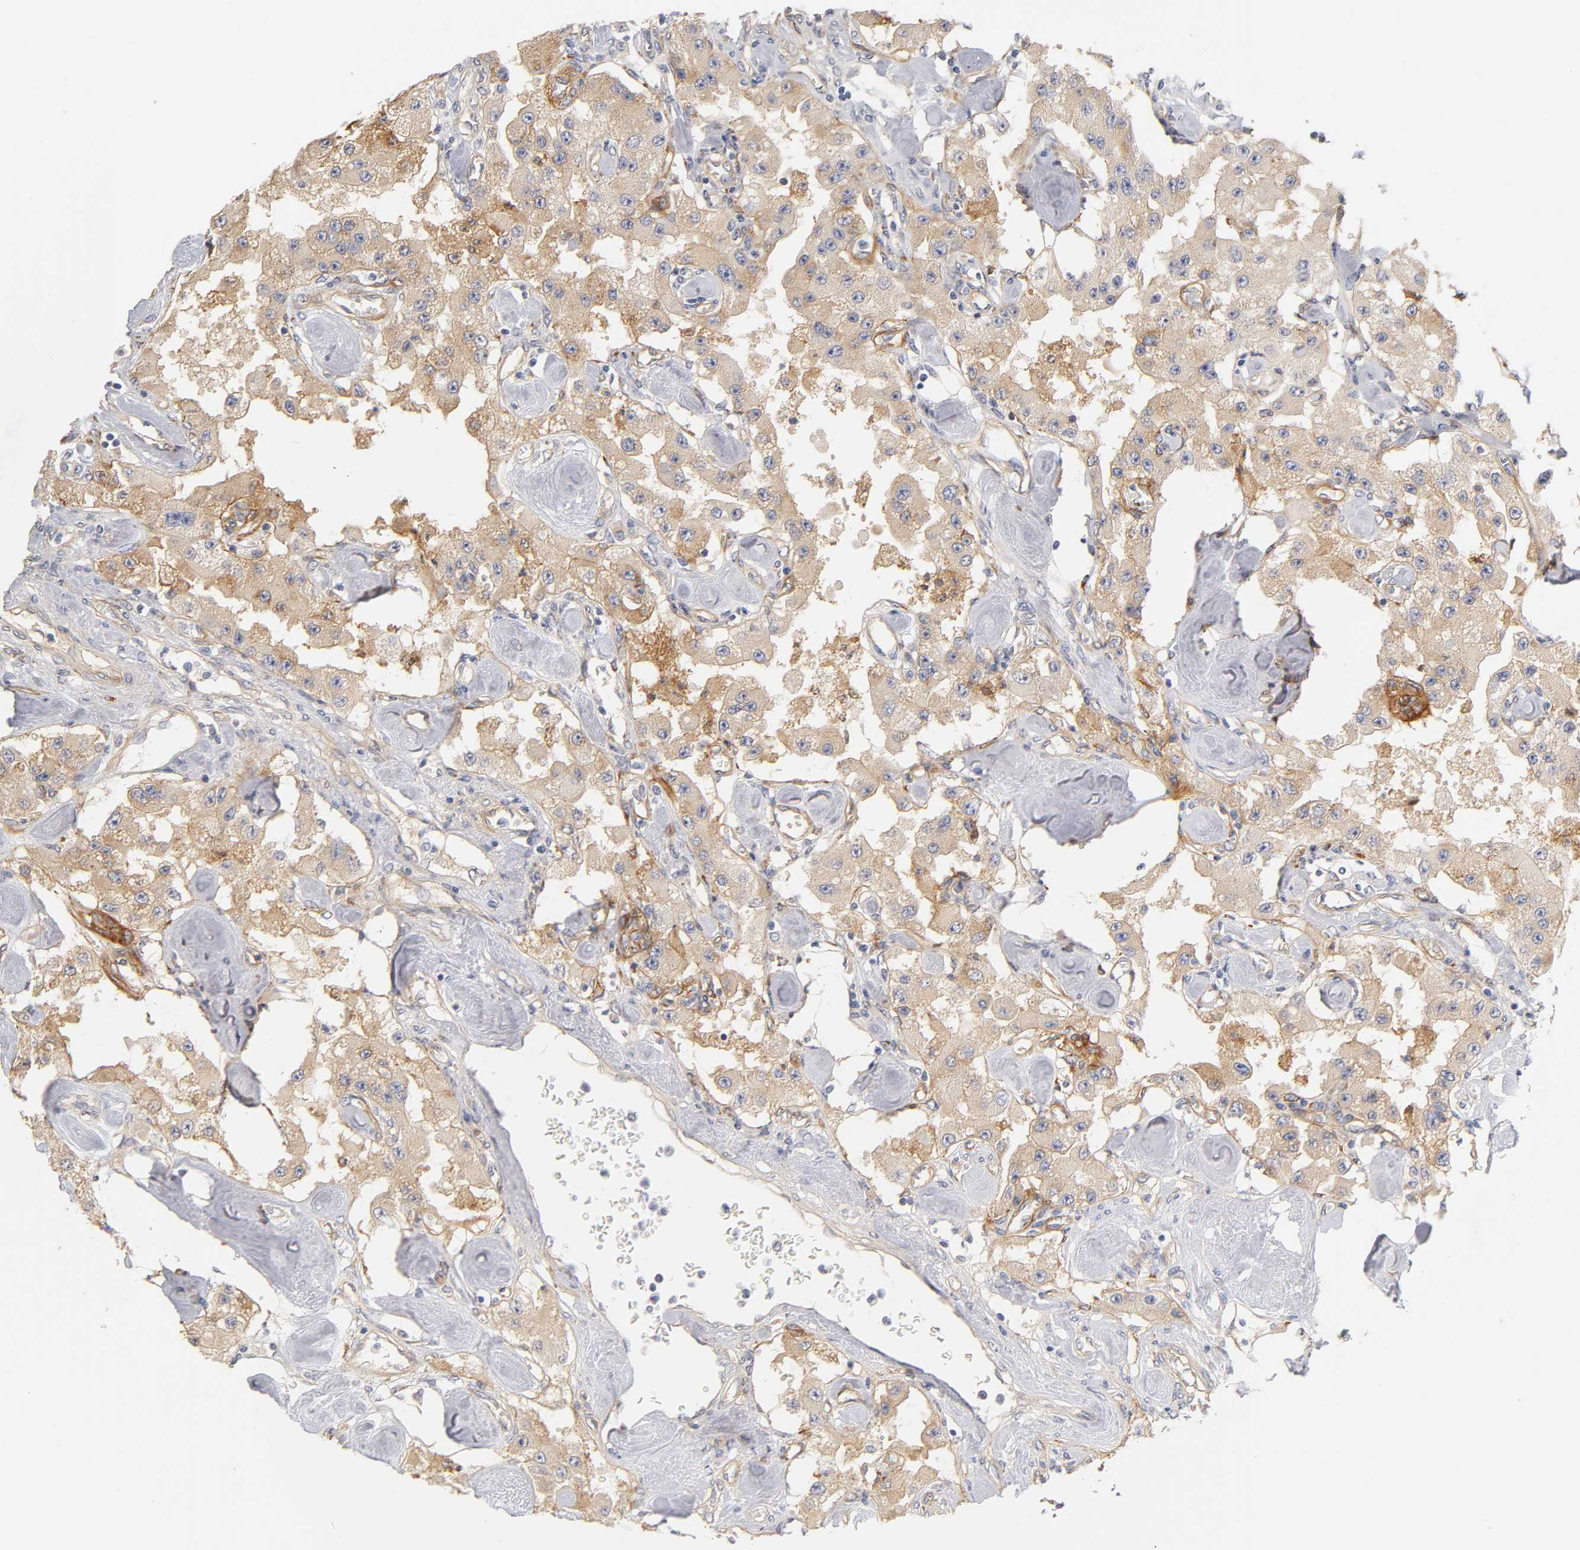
{"staining": {"intensity": "weak", "quantity": ">75%", "location": "cytoplasmic/membranous"}, "tissue": "carcinoid", "cell_type": "Tumor cells", "image_type": "cancer", "snomed": [{"axis": "morphology", "description": "Carcinoid, malignant, NOS"}, {"axis": "topography", "description": "Pancreas"}], "caption": "Immunohistochemistry (DAB) staining of human malignant carcinoid demonstrates weak cytoplasmic/membranous protein positivity in about >75% of tumor cells. (DAB (3,3'-diaminobenzidine) IHC, brown staining for protein, blue staining for nuclei).", "gene": "LAMB1", "patient": {"sex": "male", "age": 41}}